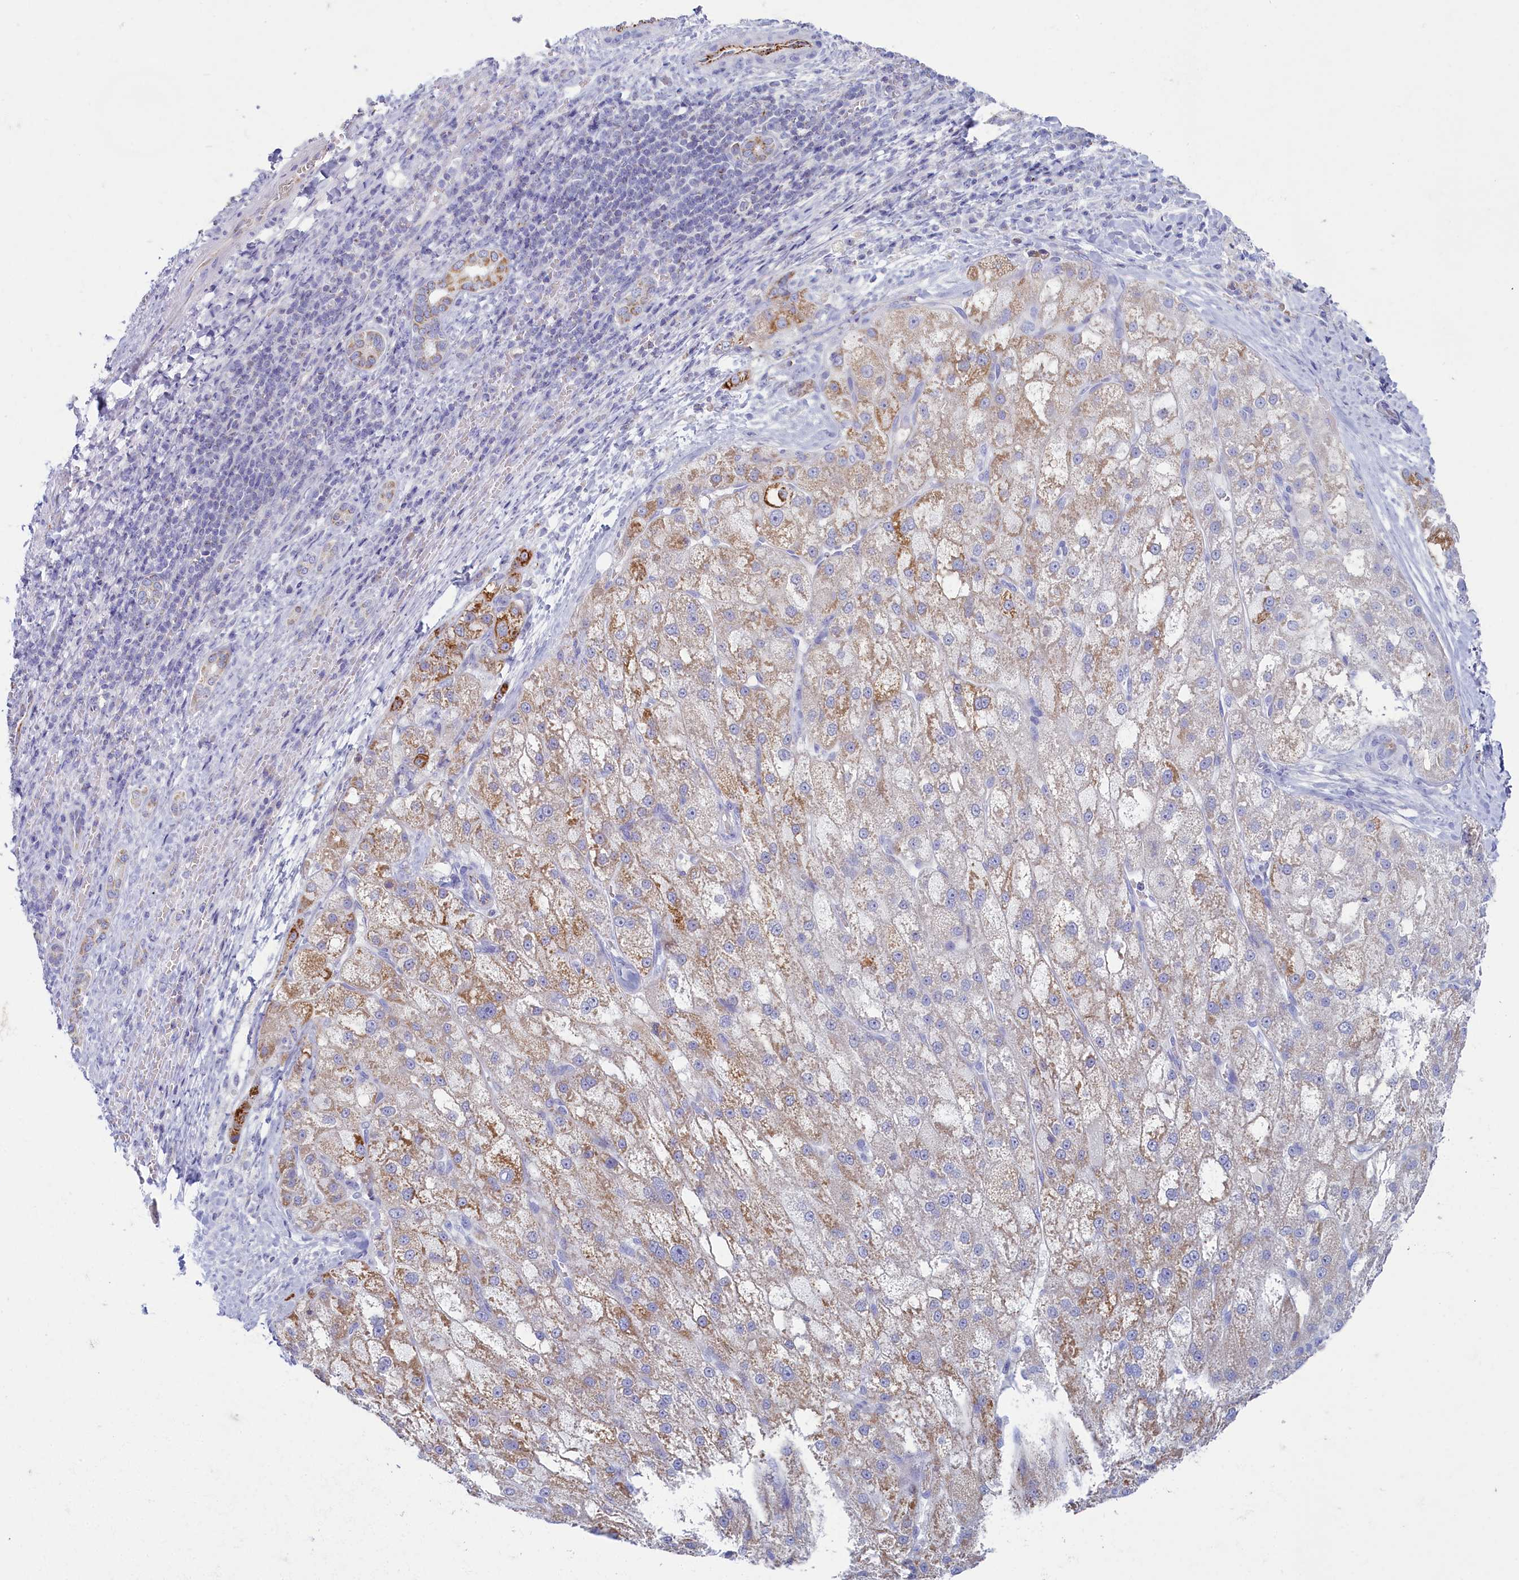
{"staining": {"intensity": "moderate", "quantity": "<25%", "location": "cytoplasmic/membranous"}, "tissue": "liver cancer", "cell_type": "Tumor cells", "image_type": "cancer", "snomed": [{"axis": "morphology", "description": "Normal tissue, NOS"}, {"axis": "morphology", "description": "Carcinoma, Hepatocellular, NOS"}, {"axis": "topography", "description": "Liver"}], "caption": "Immunohistochemical staining of hepatocellular carcinoma (liver) reveals low levels of moderate cytoplasmic/membranous expression in approximately <25% of tumor cells. The protein is stained brown, and the nuclei are stained in blue (DAB IHC with brightfield microscopy, high magnification).", "gene": "OCIAD2", "patient": {"sex": "male", "age": 57}}